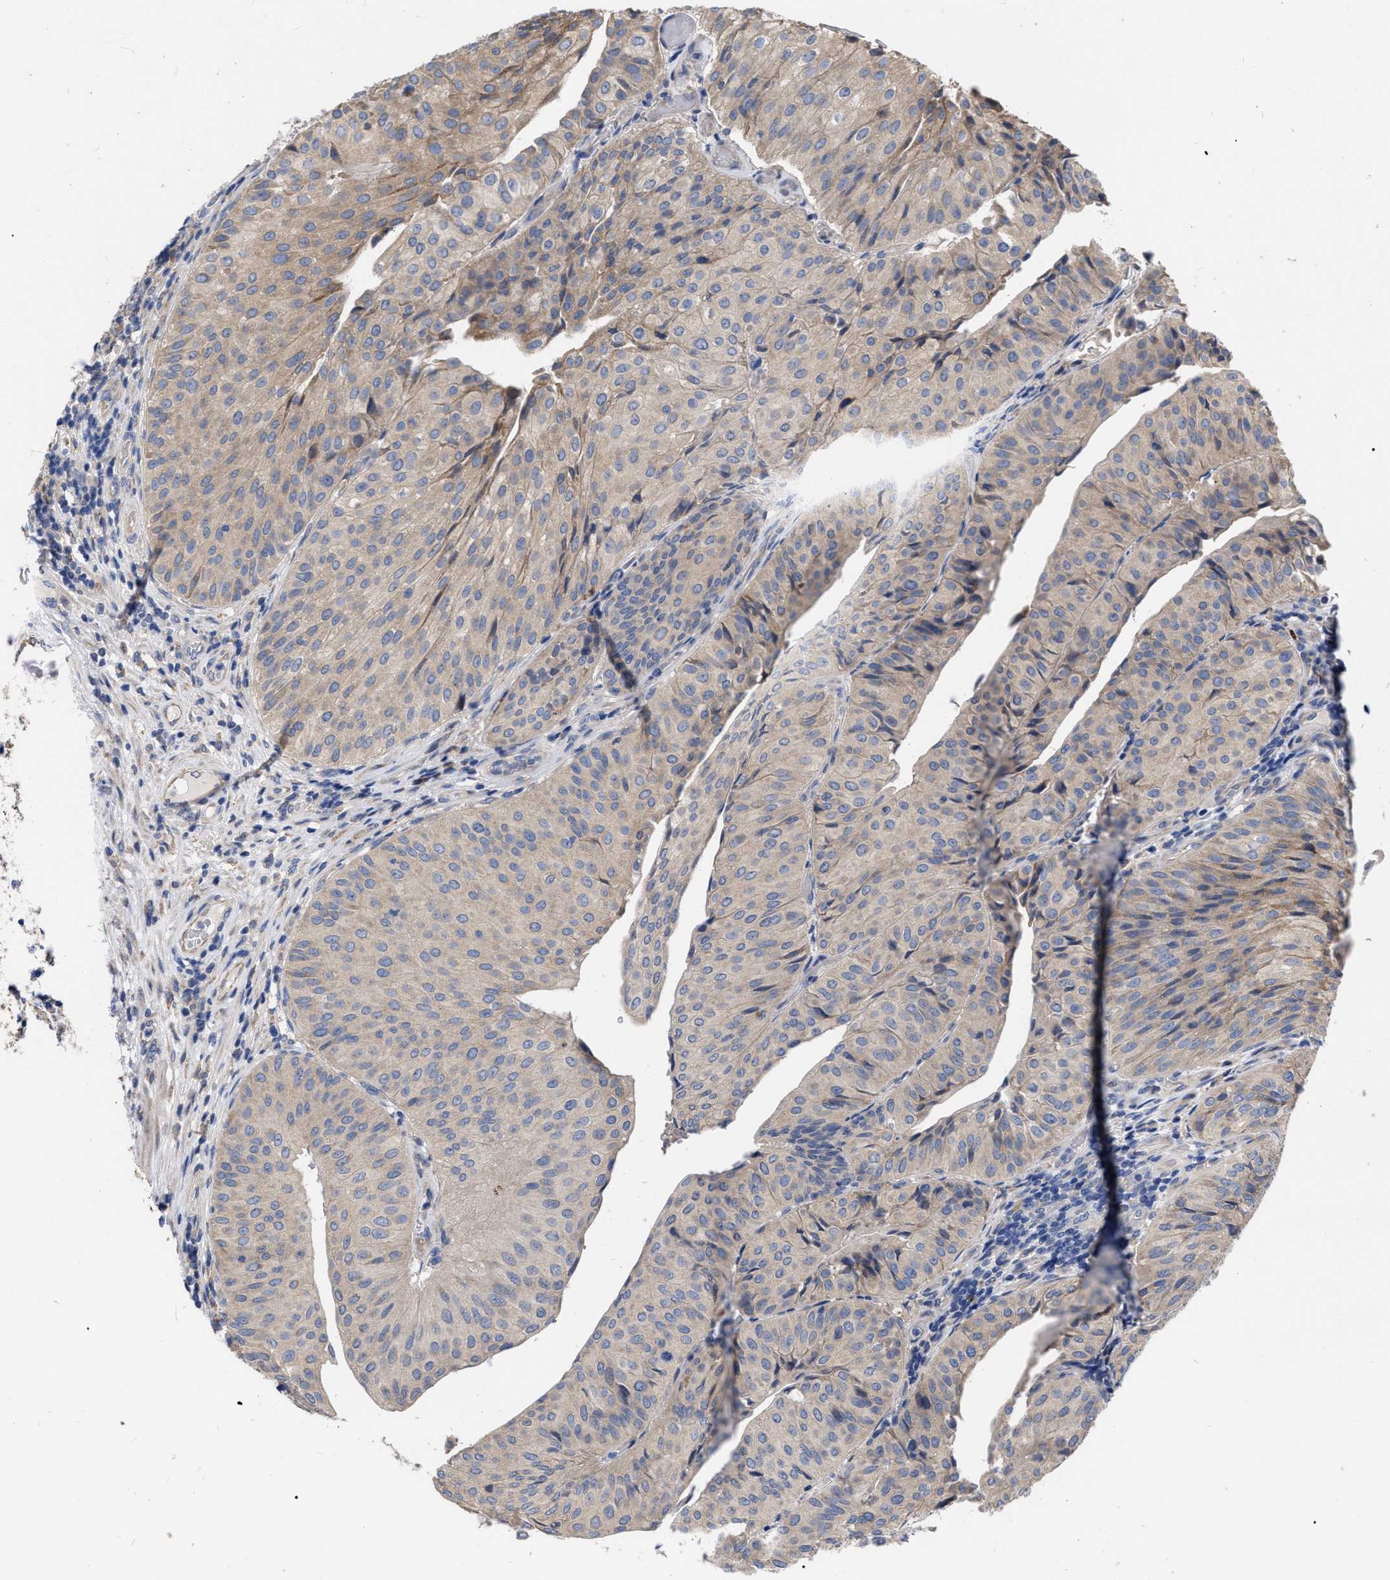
{"staining": {"intensity": "weak", "quantity": "<25%", "location": "cytoplasmic/membranous"}, "tissue": "urothelial cancer", "cell_type": "Tumor cells", "image_type": "cancer", "snomed": [{"axis": "morphology", "description": "Urothelial carcinoma, Low grade"}, {"axis": "topography", "description": "Urinary bladder"}], "caption": "This is an IHC photomicrograph of human urothelial cancer. There is no staining in tumor cells.", "gene": "MLST8", "patient": {"sex": "male", "age": 67}}